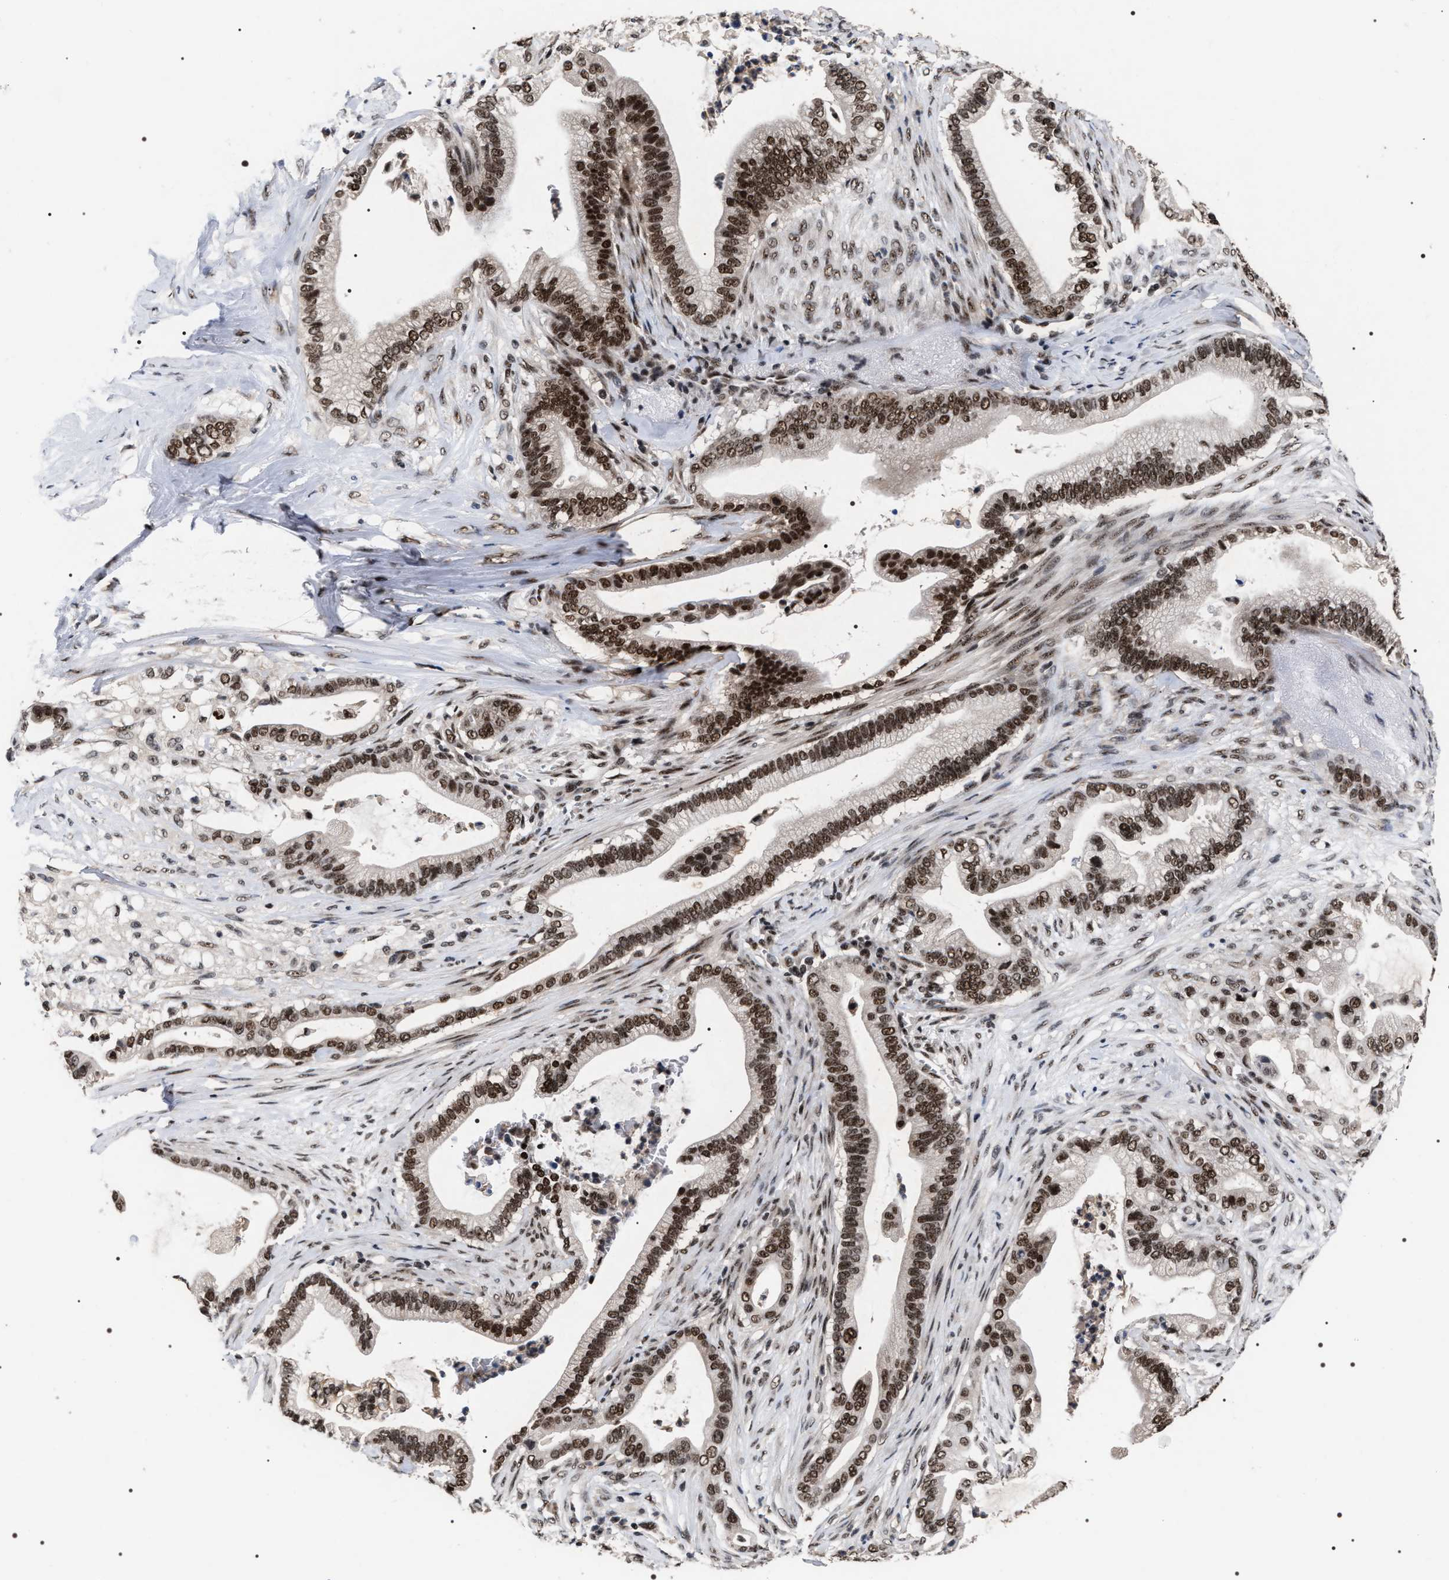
{"staining": {"intensity": "strong", "quantity": ">75%", "location": "nuclear"}, "tissue": "pancreatic cancer", "cell_type": "Tumor cells", "image_type": "cancer", "snomed": [{"axis": "morphology", "description": "Adenocarcinoma, NOS"}, {"axis": "topography", "description": "Pancreas"}], "caption": "Pancreatic cancer (adenocarcinoma) stained for a protein (brown) exhibits strong nuclear positive expression in approximately >75% of tumor cells.", "gene": "RRP1B", "patient": {"sex": "male", "age": 69}}